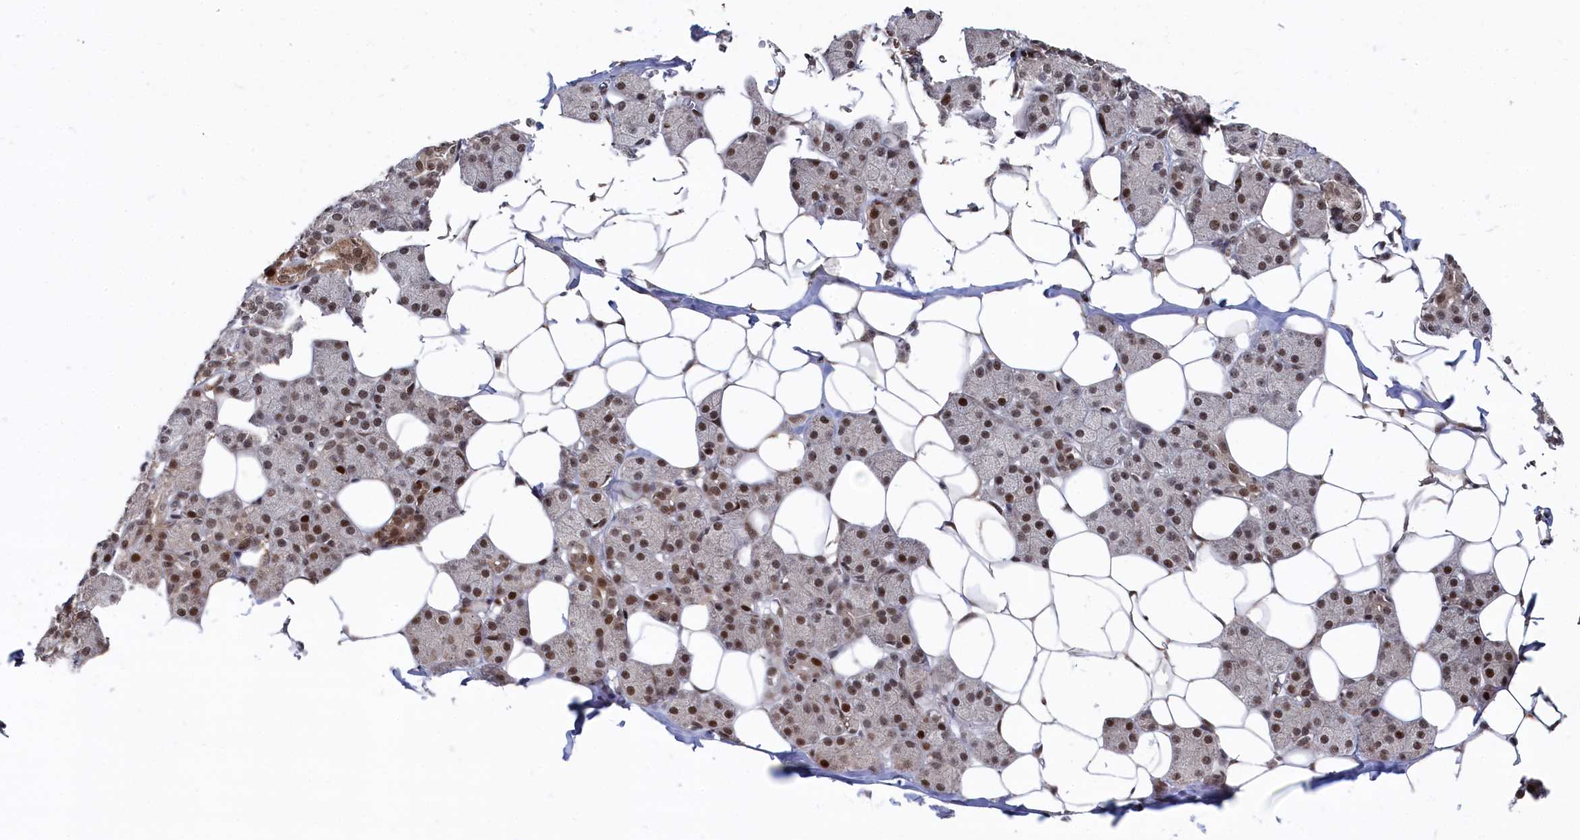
{"staining": {"intensity": "strong", "quantity": "25%-75%", "location": "cytoplasmic/membranous,nuclear"}, "tissue": "salivary gland", "cell_type": "Glandular cells", "image_type": "normal", "snomed": [{"axis": "morphology", "description": "Normal tissue, NOS"}, {"axis": "topography", "description": "Salivary gland"}], "caption": "Immunohistochemistry (IHC) of benign salivary gland reveals high levels of strong cytoplasmic/membranous,nuclear positivity in about 25%-75% of glandular cells.", "gene": "BUB3", "patient": {"sex": "female", "age": 33}}